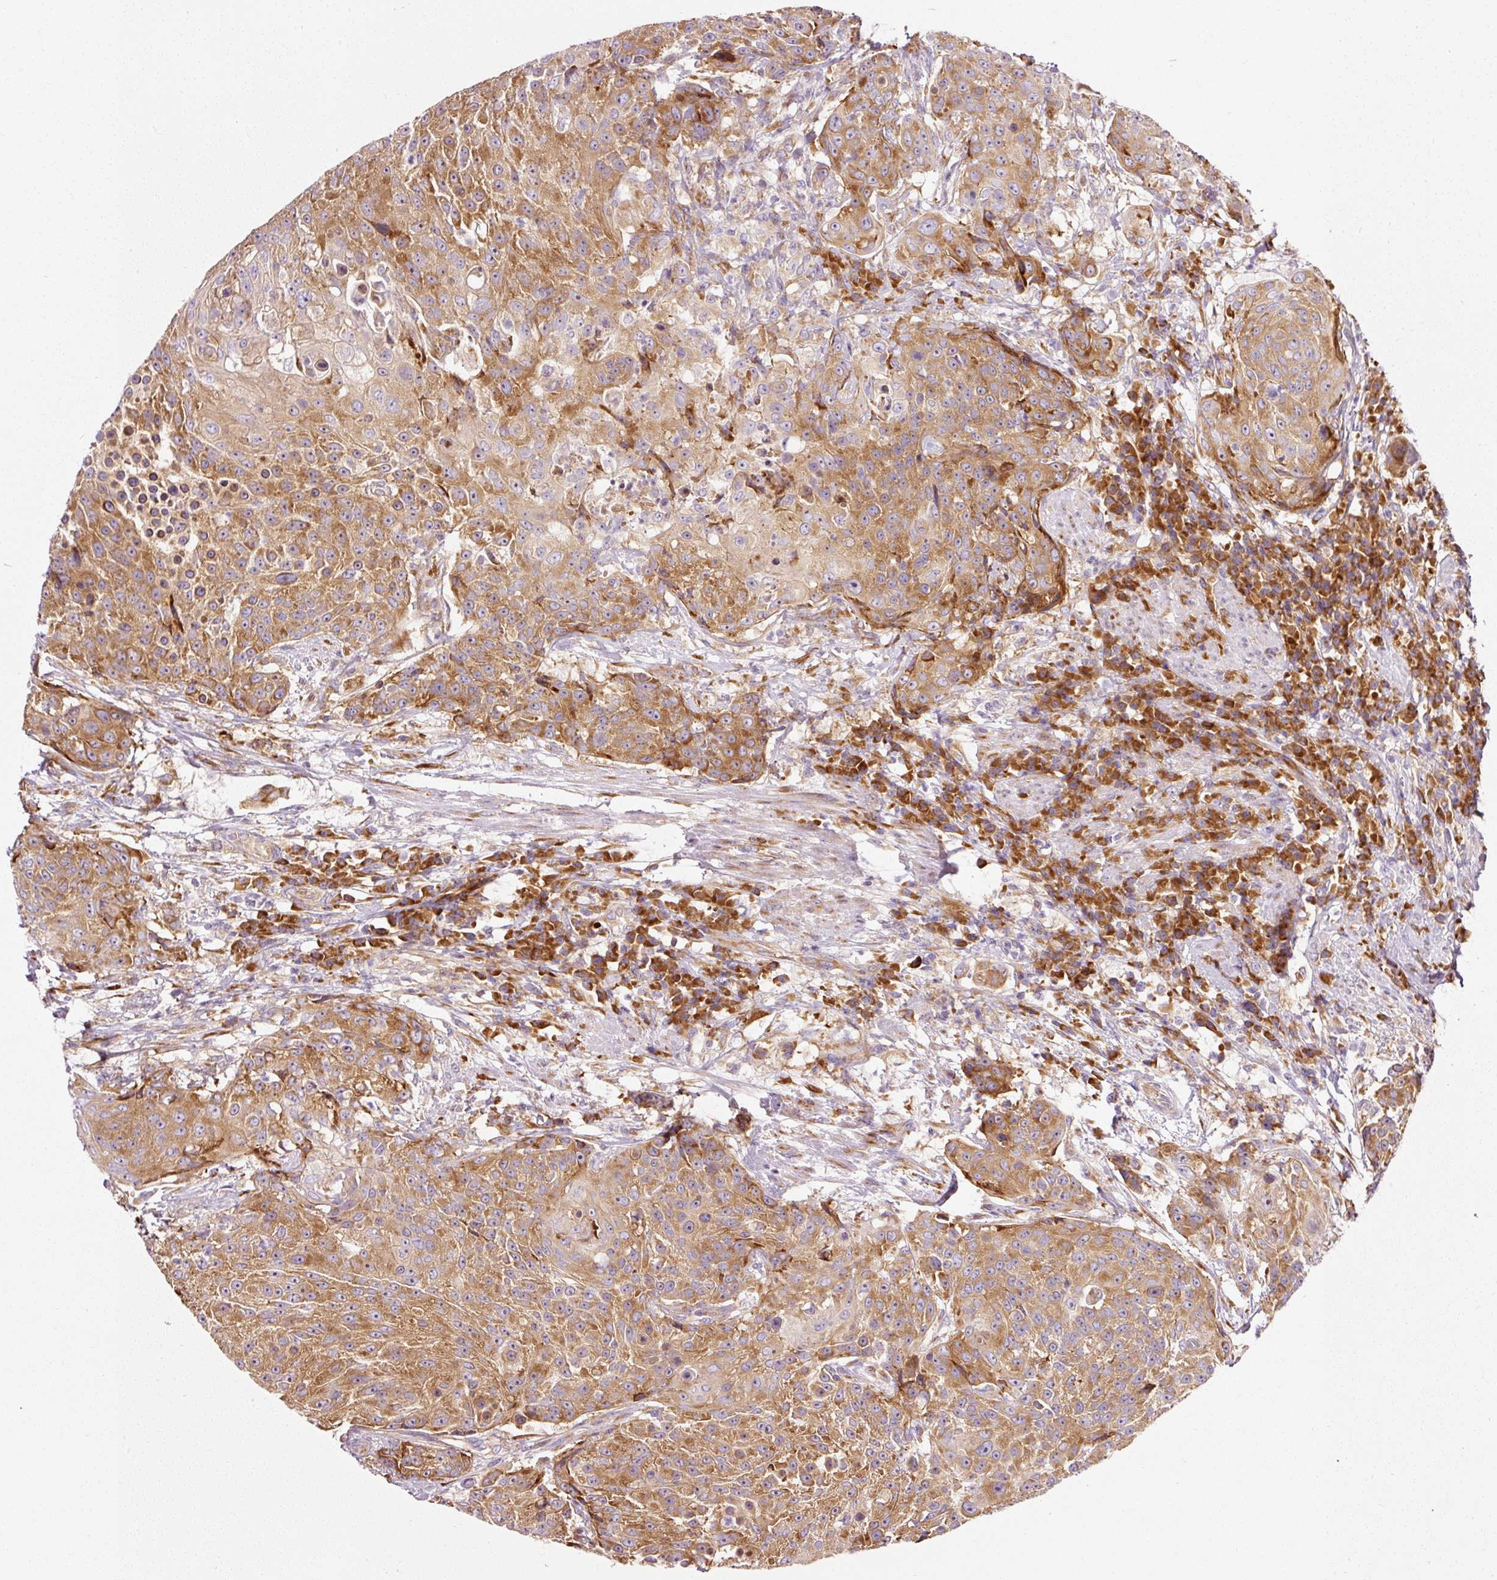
{"staining": {"intensity": "moderate", "quantity": ">75%", "location": "cytoplasmic/membranous"}, "tissue": "urothelial cancer", "cell_type": "Tumor cells", "image_type": "cancer", "snomed": [{"axis": "morphology", "description": "Urothelial carcinoma, High grade"}, {"axis": "topography", "description": "Urinary bladder"}], "caption": "This photomicrograph displays IHC staining of human high-grade urothelial carcinoma, with medium moderate cytoplasmic/membranous positivity in approximately >75% of tumor cells.", "gene": "RPL10A", "patient": {"sex": "female", "age": 63}}